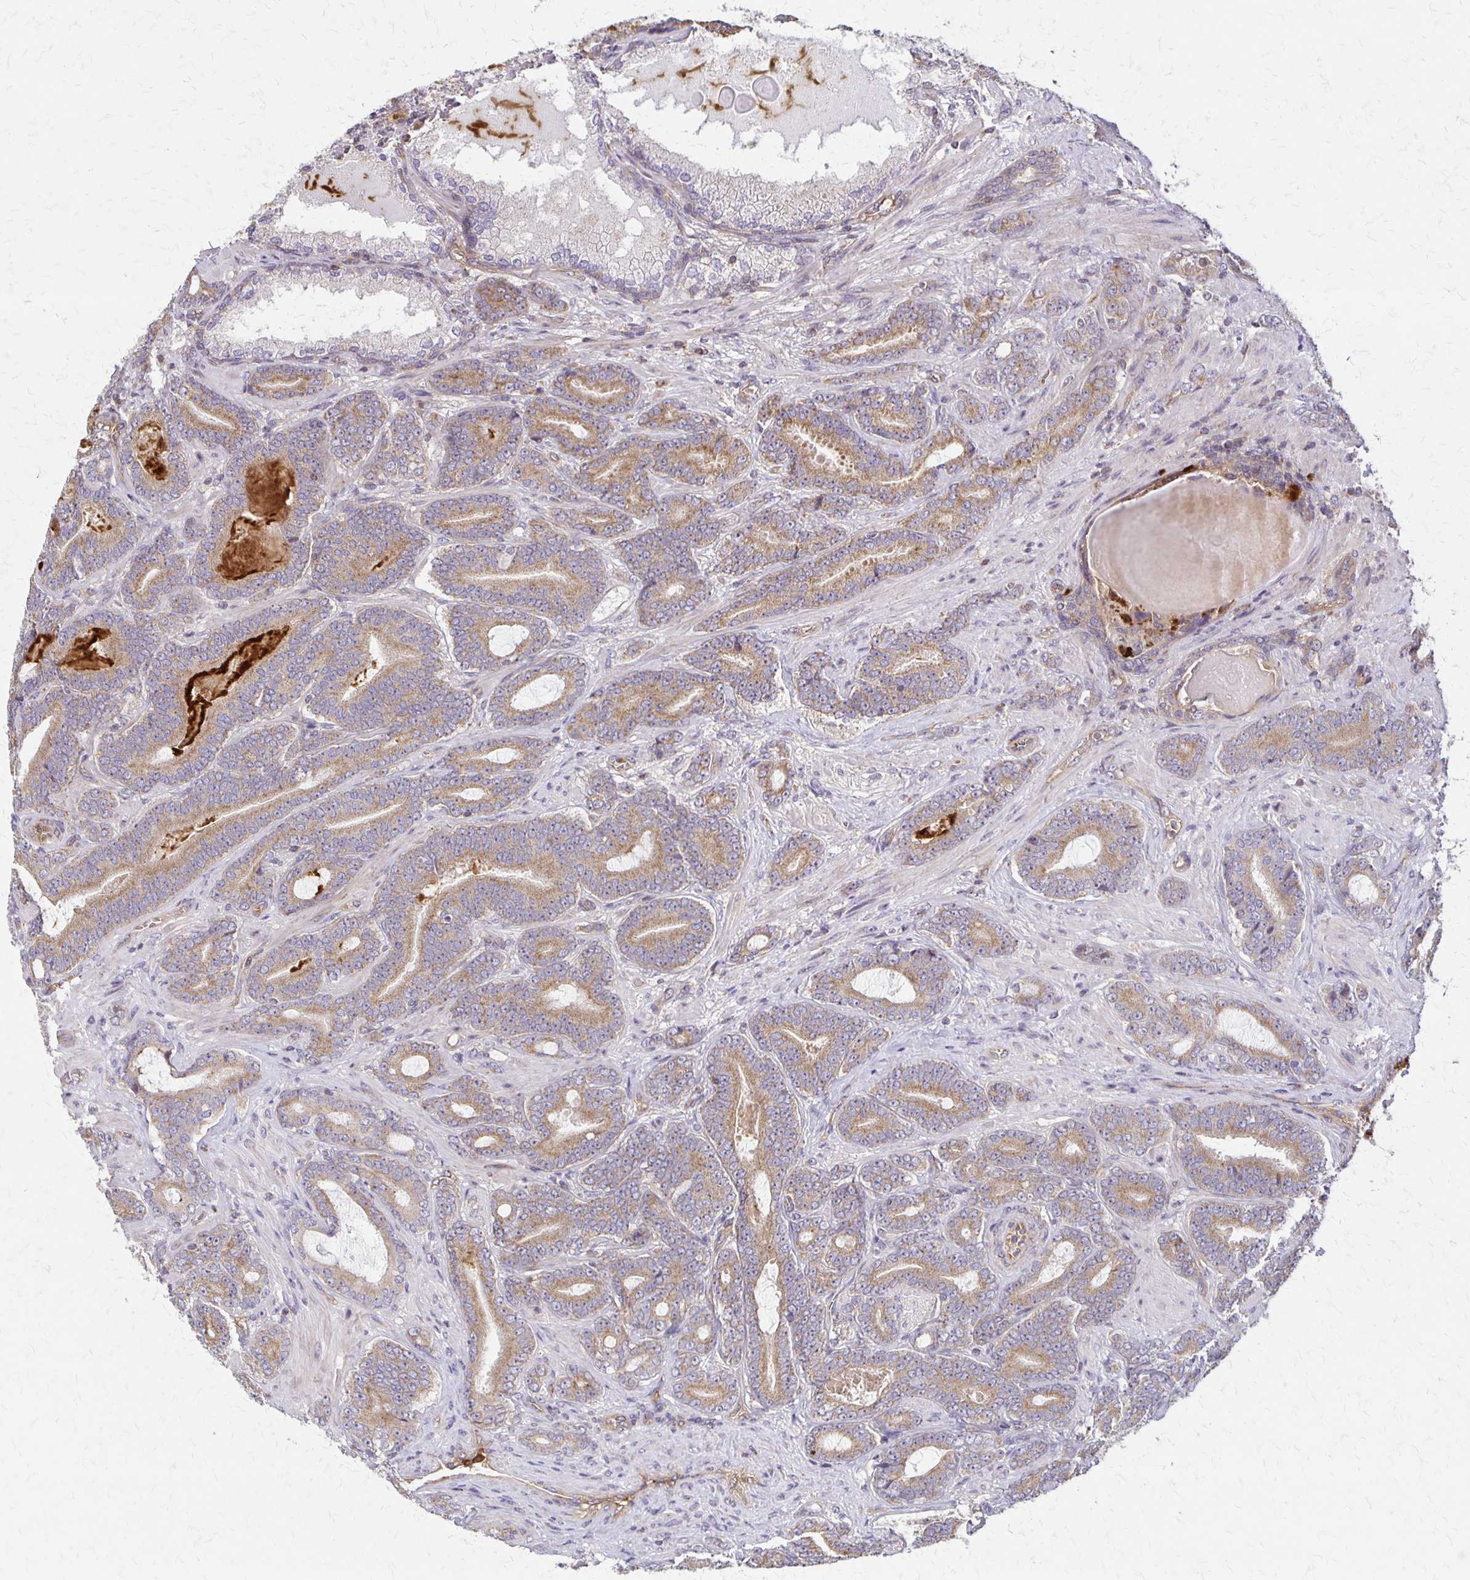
{"staining": {"intensity": "moderate", "quantity": ">75%", "location": "cytoplasmic/membranous"}, "tissue": "prostate cancer", "cell_type": "Tumor cells", "image_type": "cancer", "snomed": [{"axis": "morphology", "description": "Adenocarcinoma, High grade"}, {"axis": "topography", "description": "Prostate"}], "caption": "Human high-grade adenocarcinoma (prostate) stained with a protein marker exhibits moderate staining in tumor cells.", "gene": "EIF4EBP2", "patient": {"sex": "male", "age": 62}}